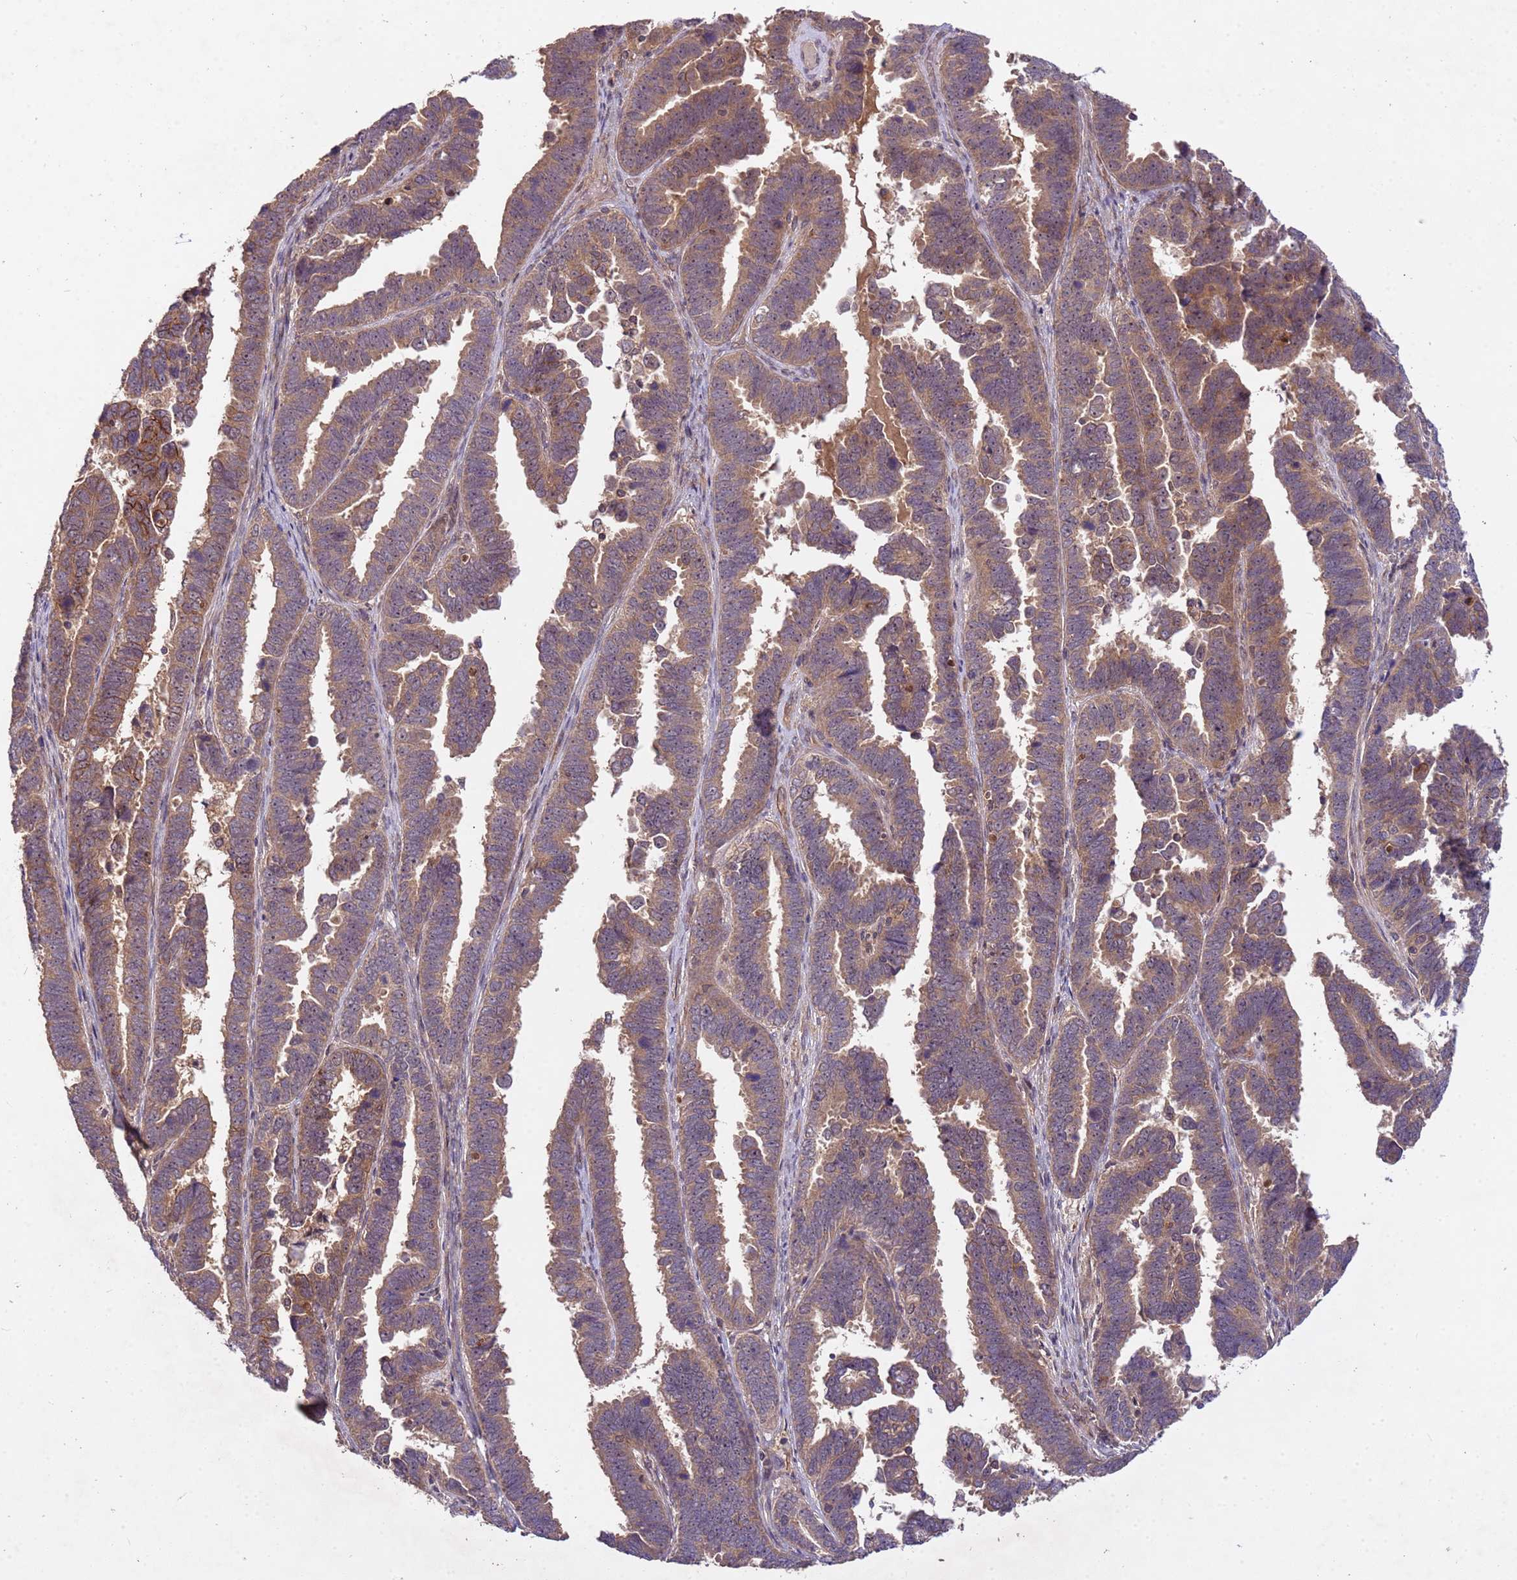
{"staining": {"intensity": "moderate", "quantity": ">75%", "location": "cytoplasmic/membranous"}, "tissue": "endometrial cancer", "cell_type": "Tumor cells", "image_type": "cancer", "snomed": [{"axis": "morphology", "description": "Adenocarcinoma, NOS"}, {"axis": "topography", "description": "Endometrium"}], "caption": "Immunohistochemistry (IHC) image of human adenocarcinoma (endometrial) stained for a protein (brown), which reveals medium levels of moderate cytoplasmic/membranous positivity in approximately >75% of tumor cells.", "gene": "PPP2CB", "patient": {"sex": "female", "age": 75}}